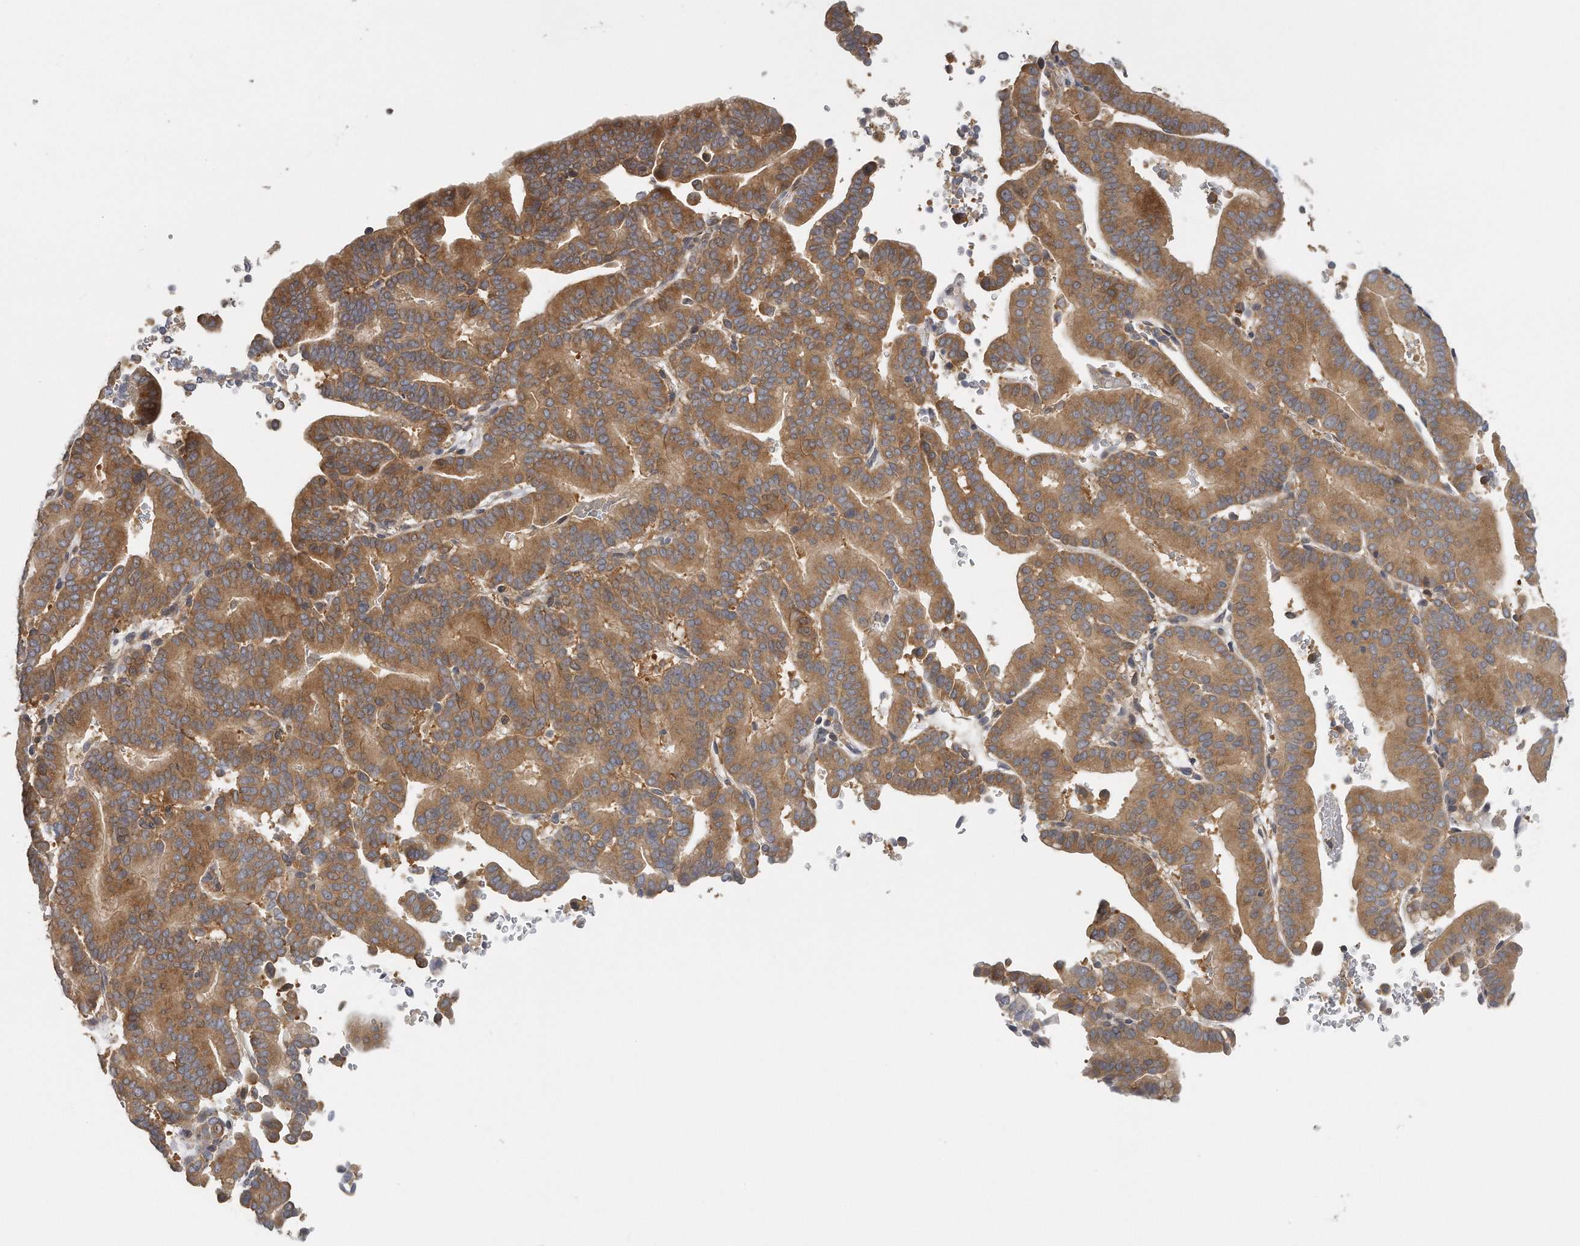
{"staining": {"intensity": "moderate", "quantity": ">75%", "location": "cytoplasmic/membranous"}, "tissue": "liver cancer", "cell_type": "Tumor cells", "image_type": "cancer", "snomed": [{"axis": "morphology", "description": "Cholangiocarcinoma"}, {"axis": "topography", "description": "Liver"}], "caption": "Liver cholangiocarcinoma tissue reveals moderate cytoplasmic/membranous positivity in approximately >75% of tumor cells", "gene": "EIF3I", "patient": {"sex": "female", "age": 75}}